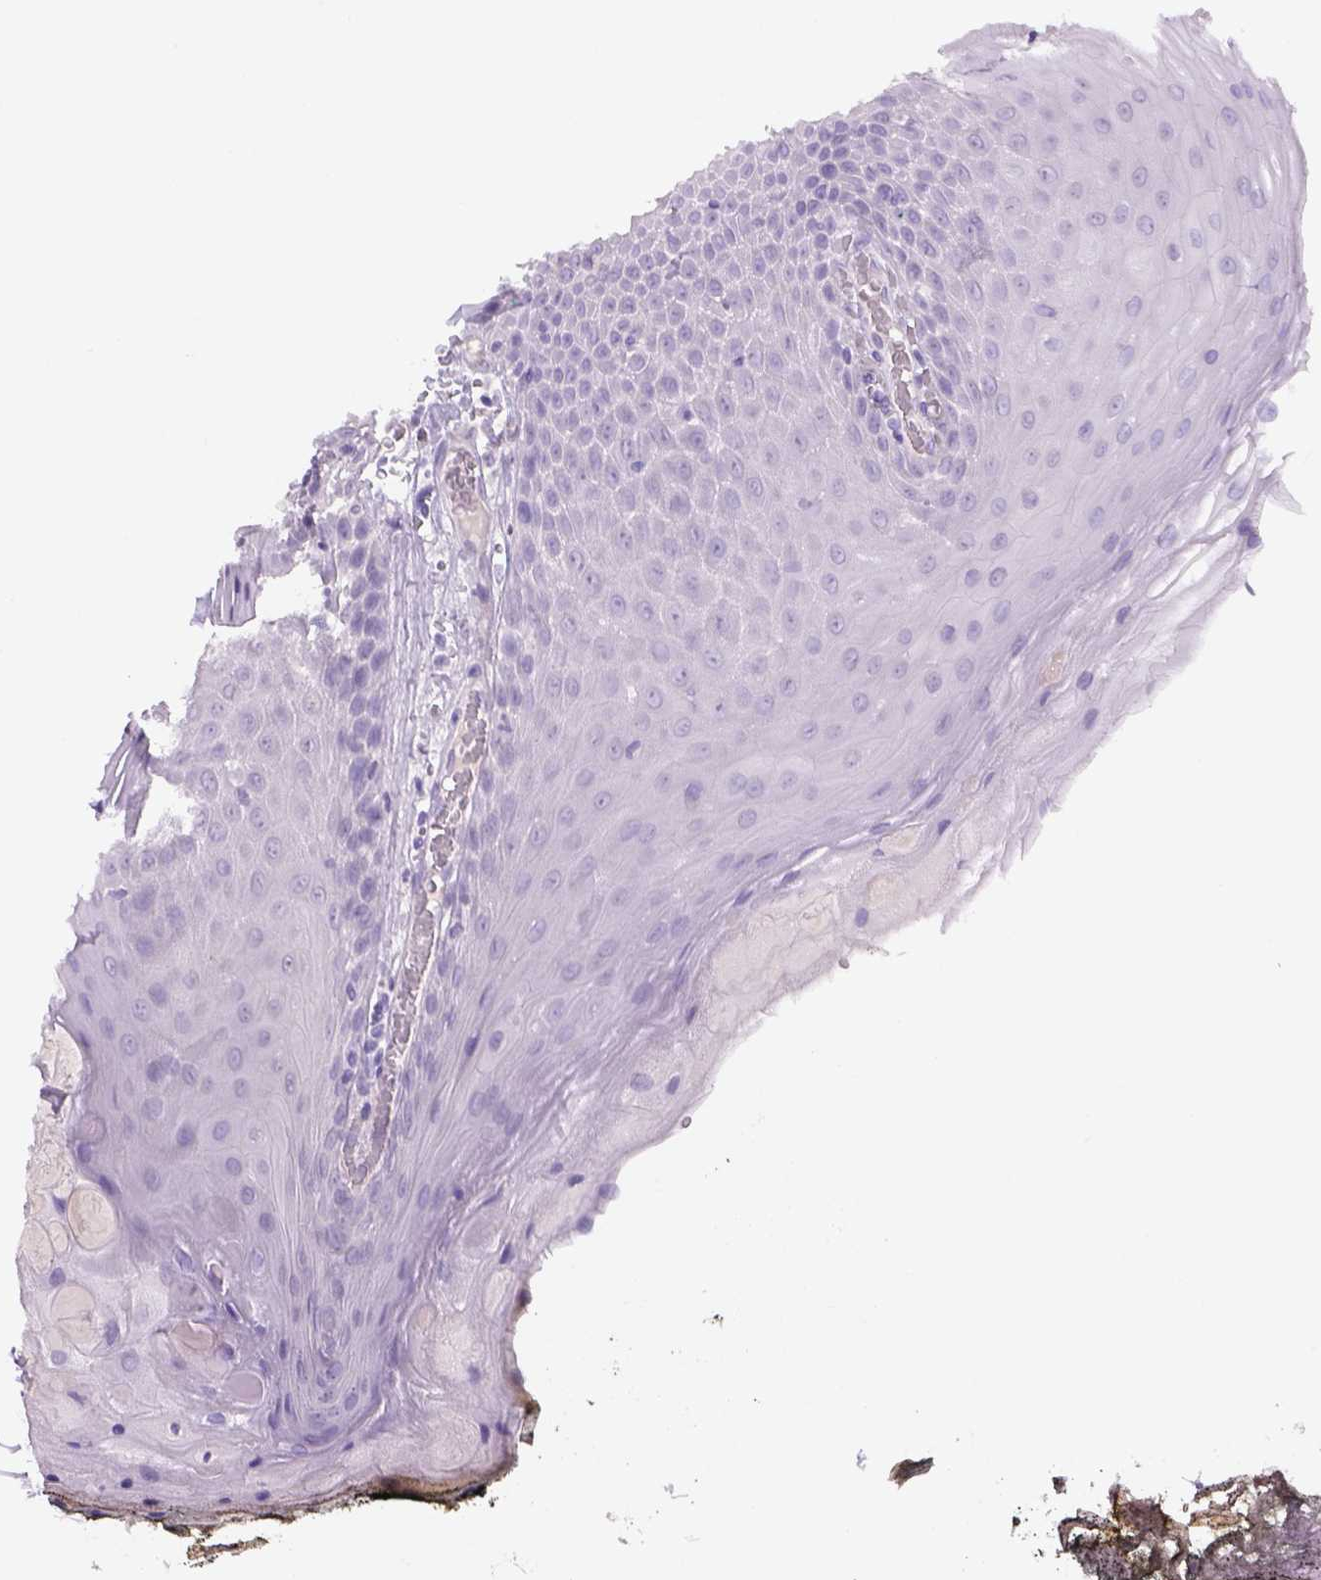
{"staining": {"intensity": "negative", "quantity": "none", "location": "none"}, "tissue": "oral mucosa", "cell_type": "Squamous epithelial cells", "image_type": "normal", "snomed": [{"axis": "morphology", "description": "Normal tissue, NOS"}, {"axis": "topography", "description": "Oral tissue"}], "caption": "There is no significant positivity in squamous epithelial cells of oral mucosa. Nuclei are stained in blue.", "gene": "TENM4", "patient": {"sex": "male", "age": 9}}